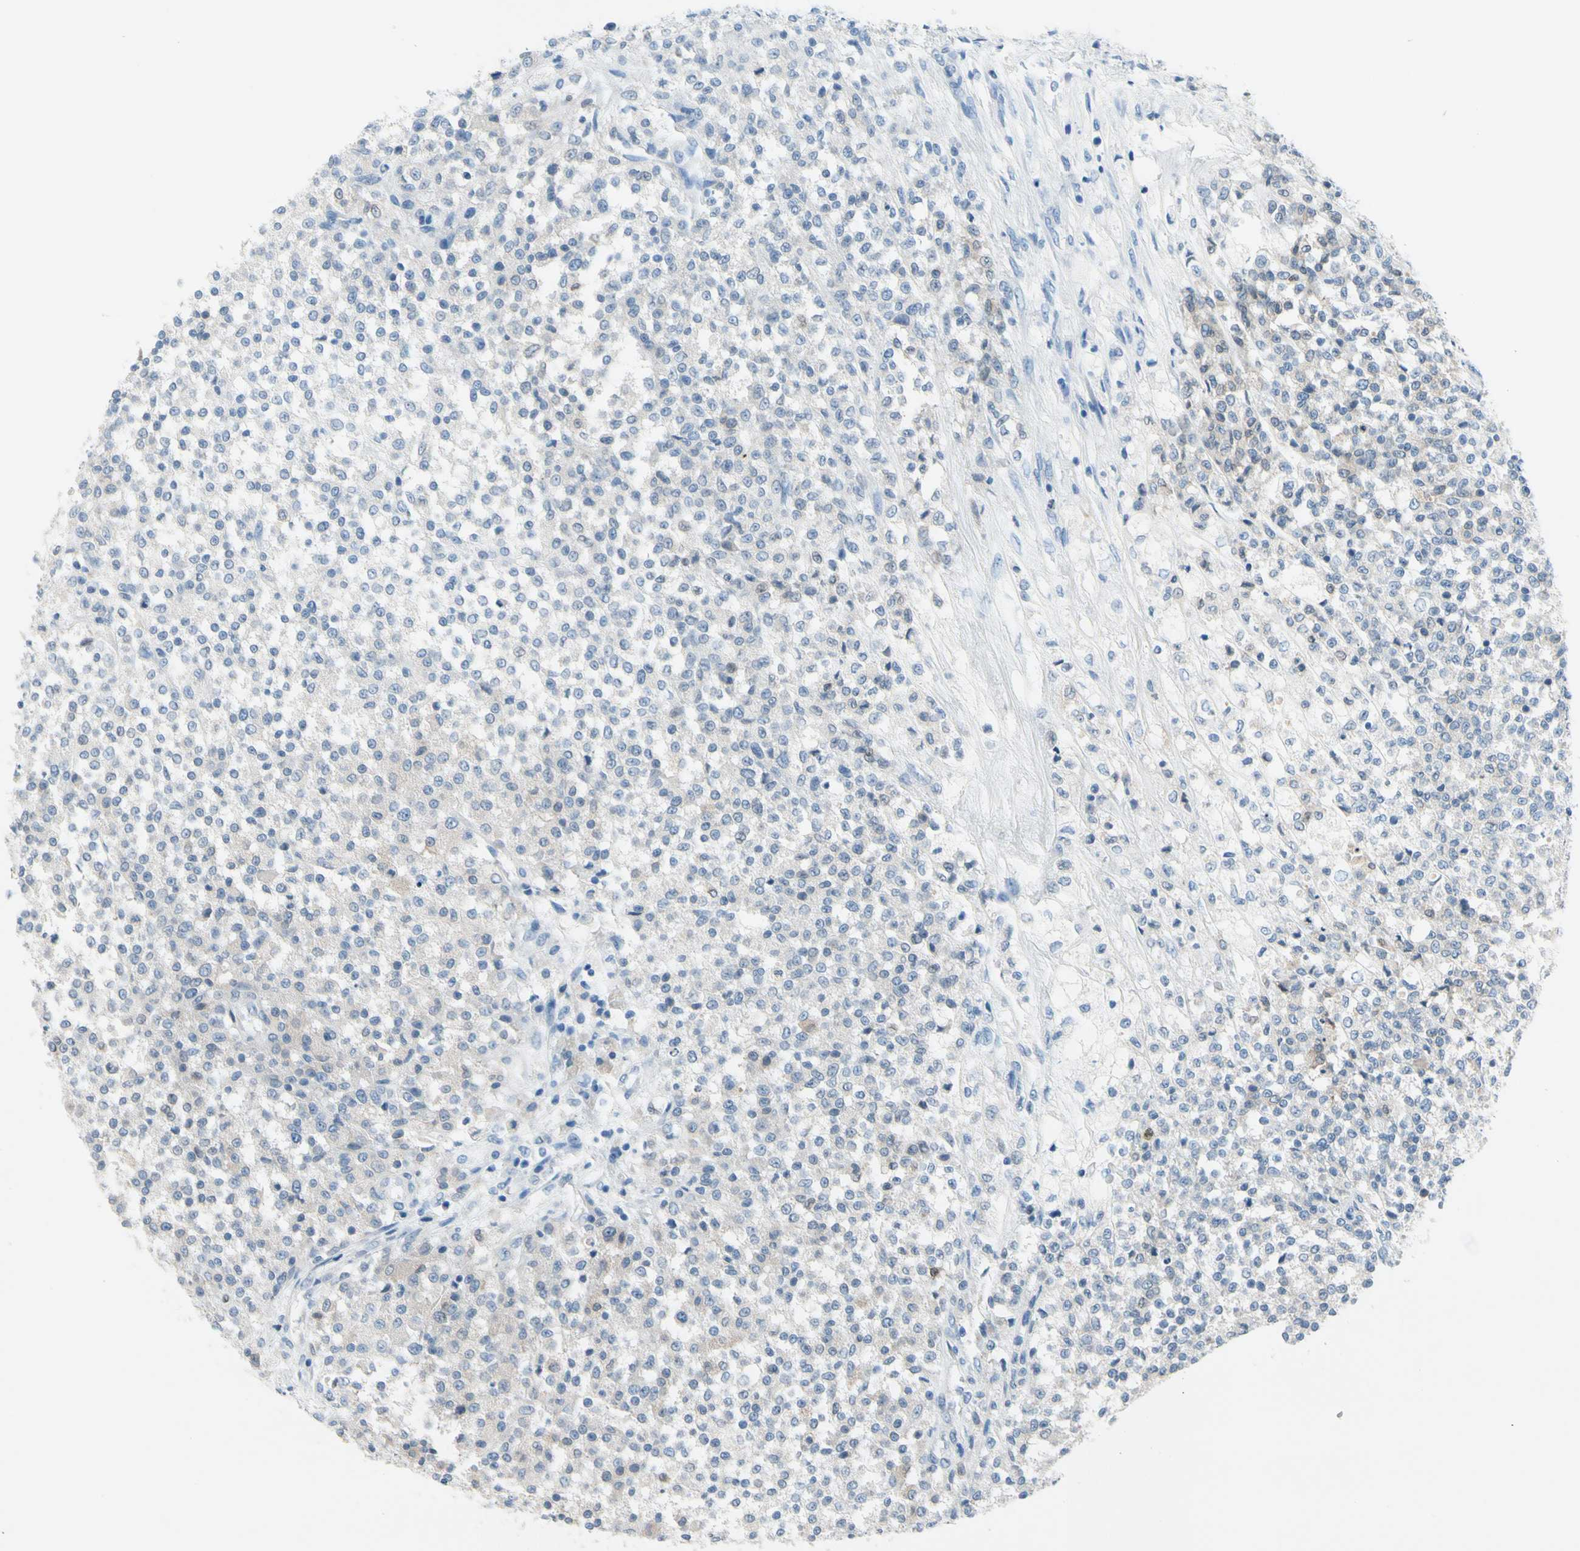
{"staining": {"intensity": "weak", "quantity": "<25%", "location": "cytoplasmic/membranous"}, "tissue": "testis cancer", "cell_type": "Tumor cells", "image_type": "cancer", "snomed": [{"axis": "morphology", "description": "Seminoma, NOS"}, {"axis": "topography", "description": "Testis"}], "caption": "High power microscopy histopathology image of an immunohistochemistry (IHC) micrograph of seminoma (testis), revealing no significant positivity in tumor cells.", "gene": "PRXL2A", "patient": {"sex": "male", "age": 59}}